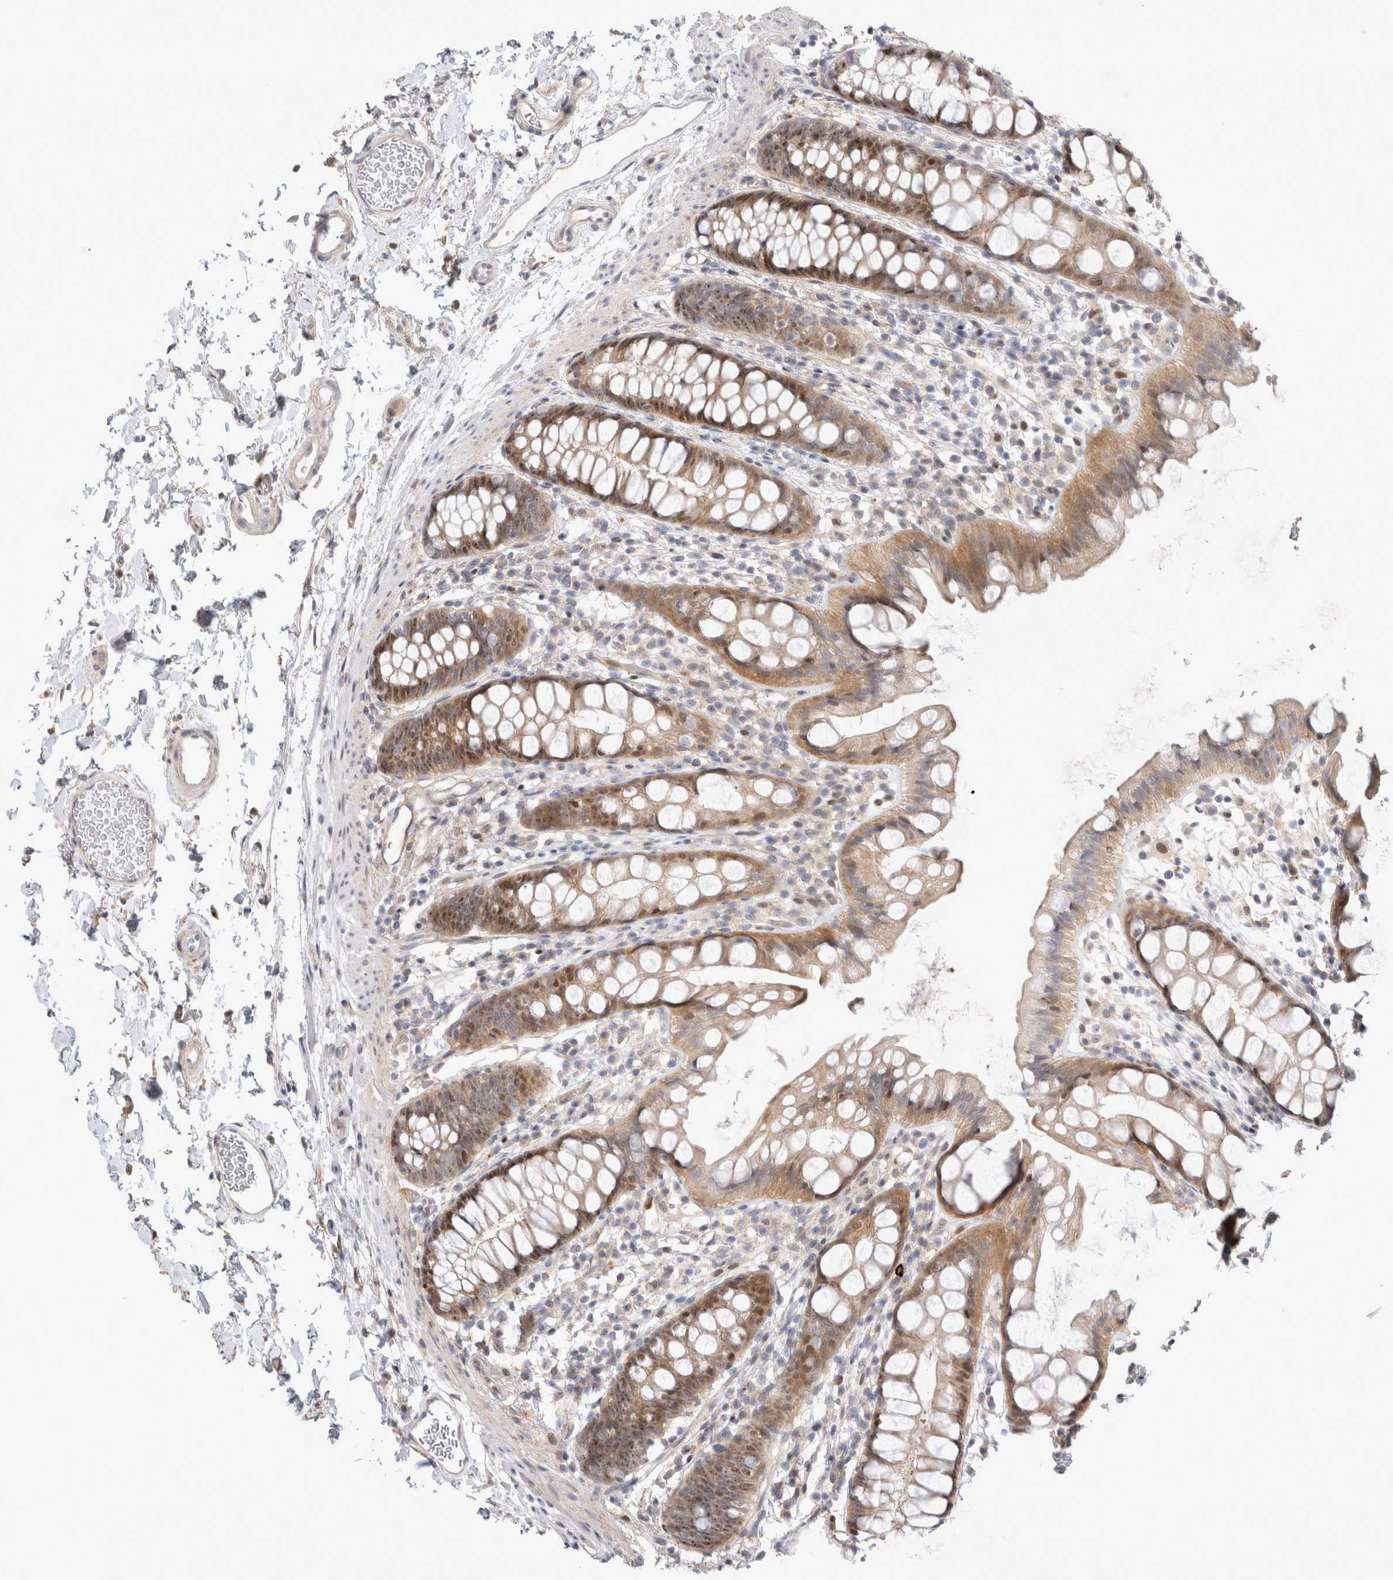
{"staining": {"intensity": "moderate", "quantity": ">75%", "location": "cytoplasmic/membranous,nuclear"}, "tissue": "rectum", "cell_type": "Glandular cells", "image_type": "normal", "snomed": [{"axis": "morphology", "description": "Normal tissue, NOS"}, {"axis": "topography", "description": "Rectum"}], "caption": "DAB immunohistochemical staining of unremarkable rectum demonstrates moderate cytoplasmic/membranous,nuclear protein expression in approximately >75% of glandular cells.", "gene": "TCF4", "patient": {"sex": "female", "age": 65}}